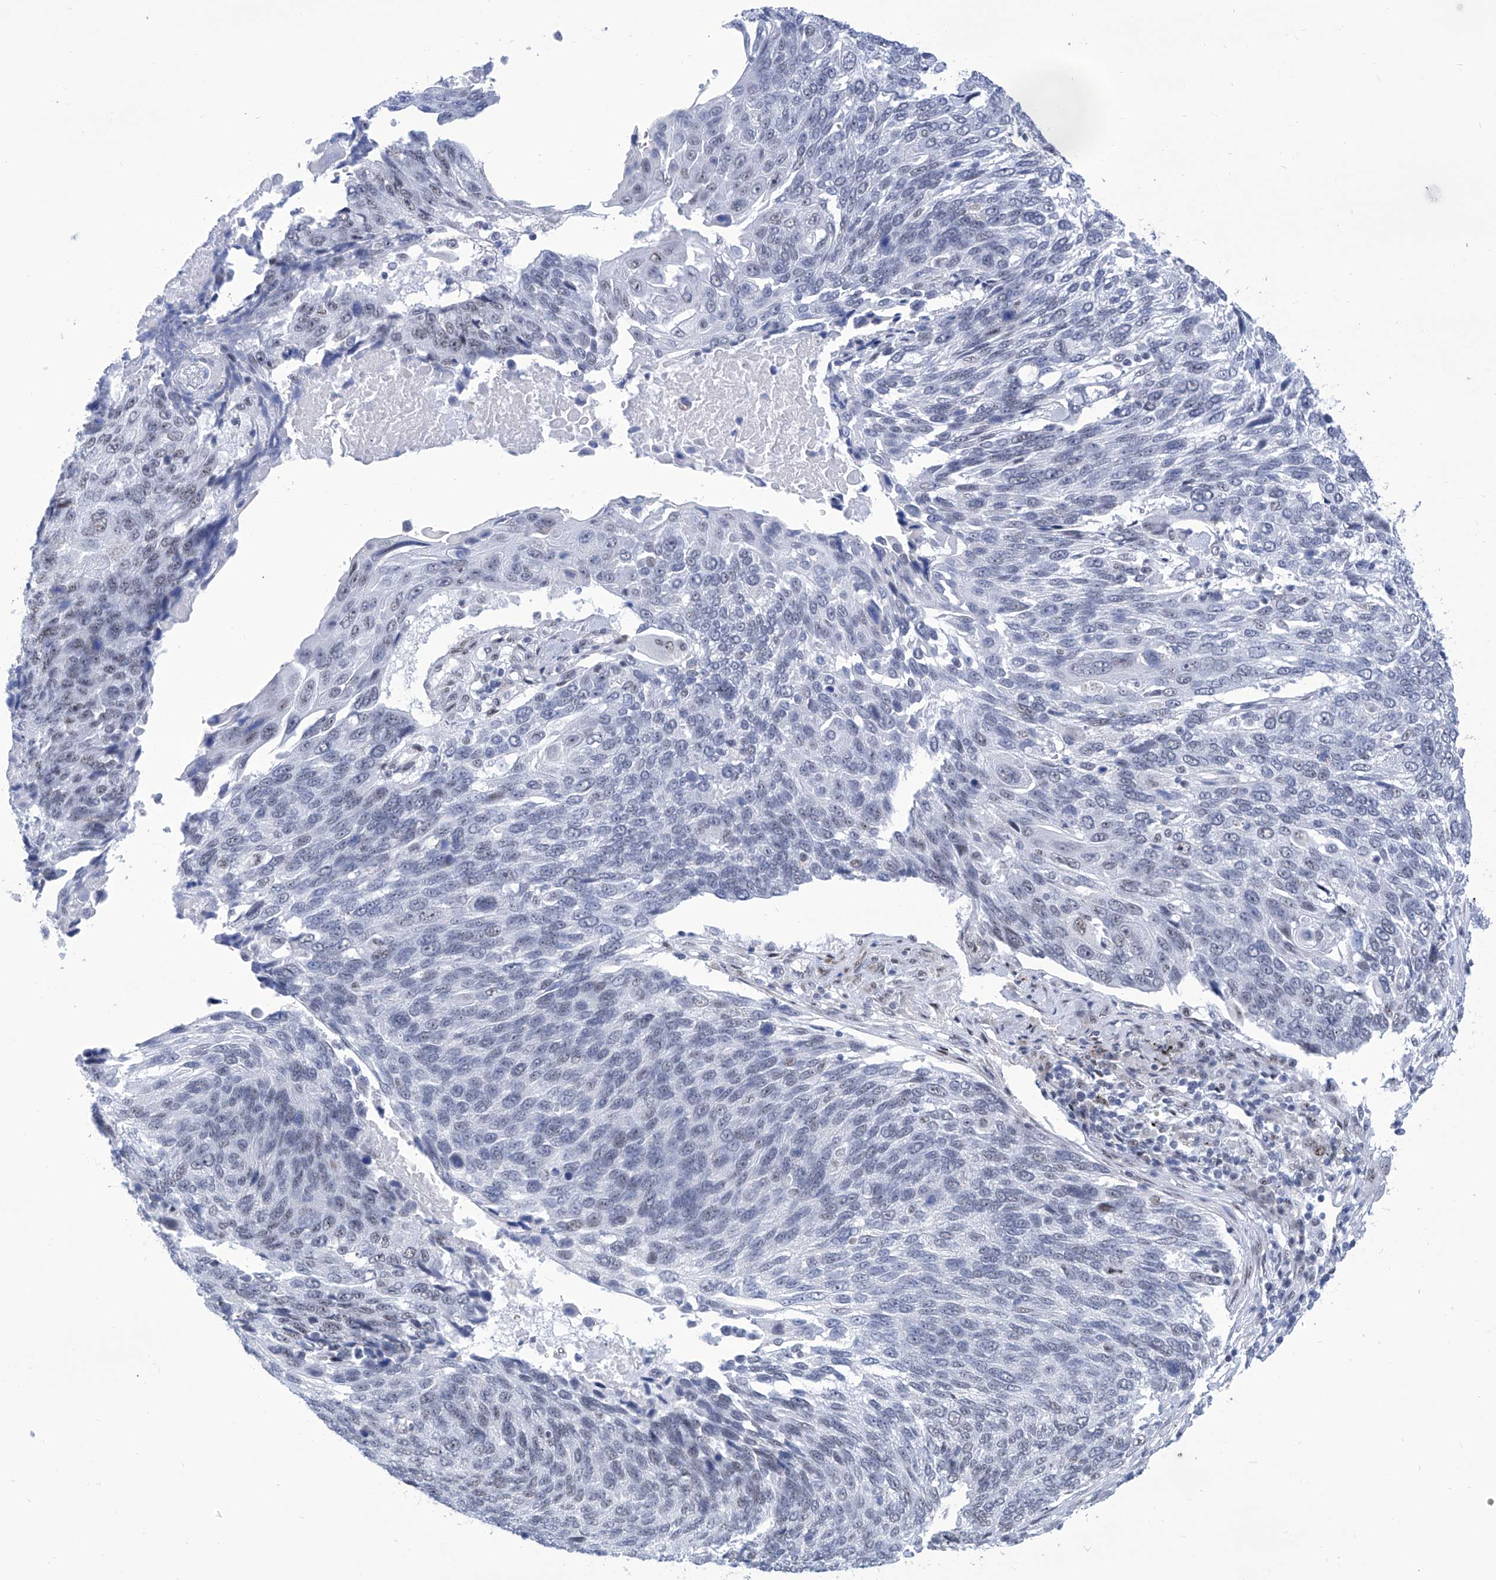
{"staining": {"intensity": "negative", "quantity": "none", "location": "none"}, "tissue": "lung cancer", "cell_type": "Tumor cells", "image_type": "cancer", "snomed": [{"axis": "morphology", "description": "Squamous cell carcinoma, NOS"}, {"axis": "topography", "description": "Lung"}], "caption": "Protein analysis of lung squamous cell carcinoma shows no significant positivity in tumor cells.", "gene": "SART1", "patient": {"sex": "male", "age": 66}}